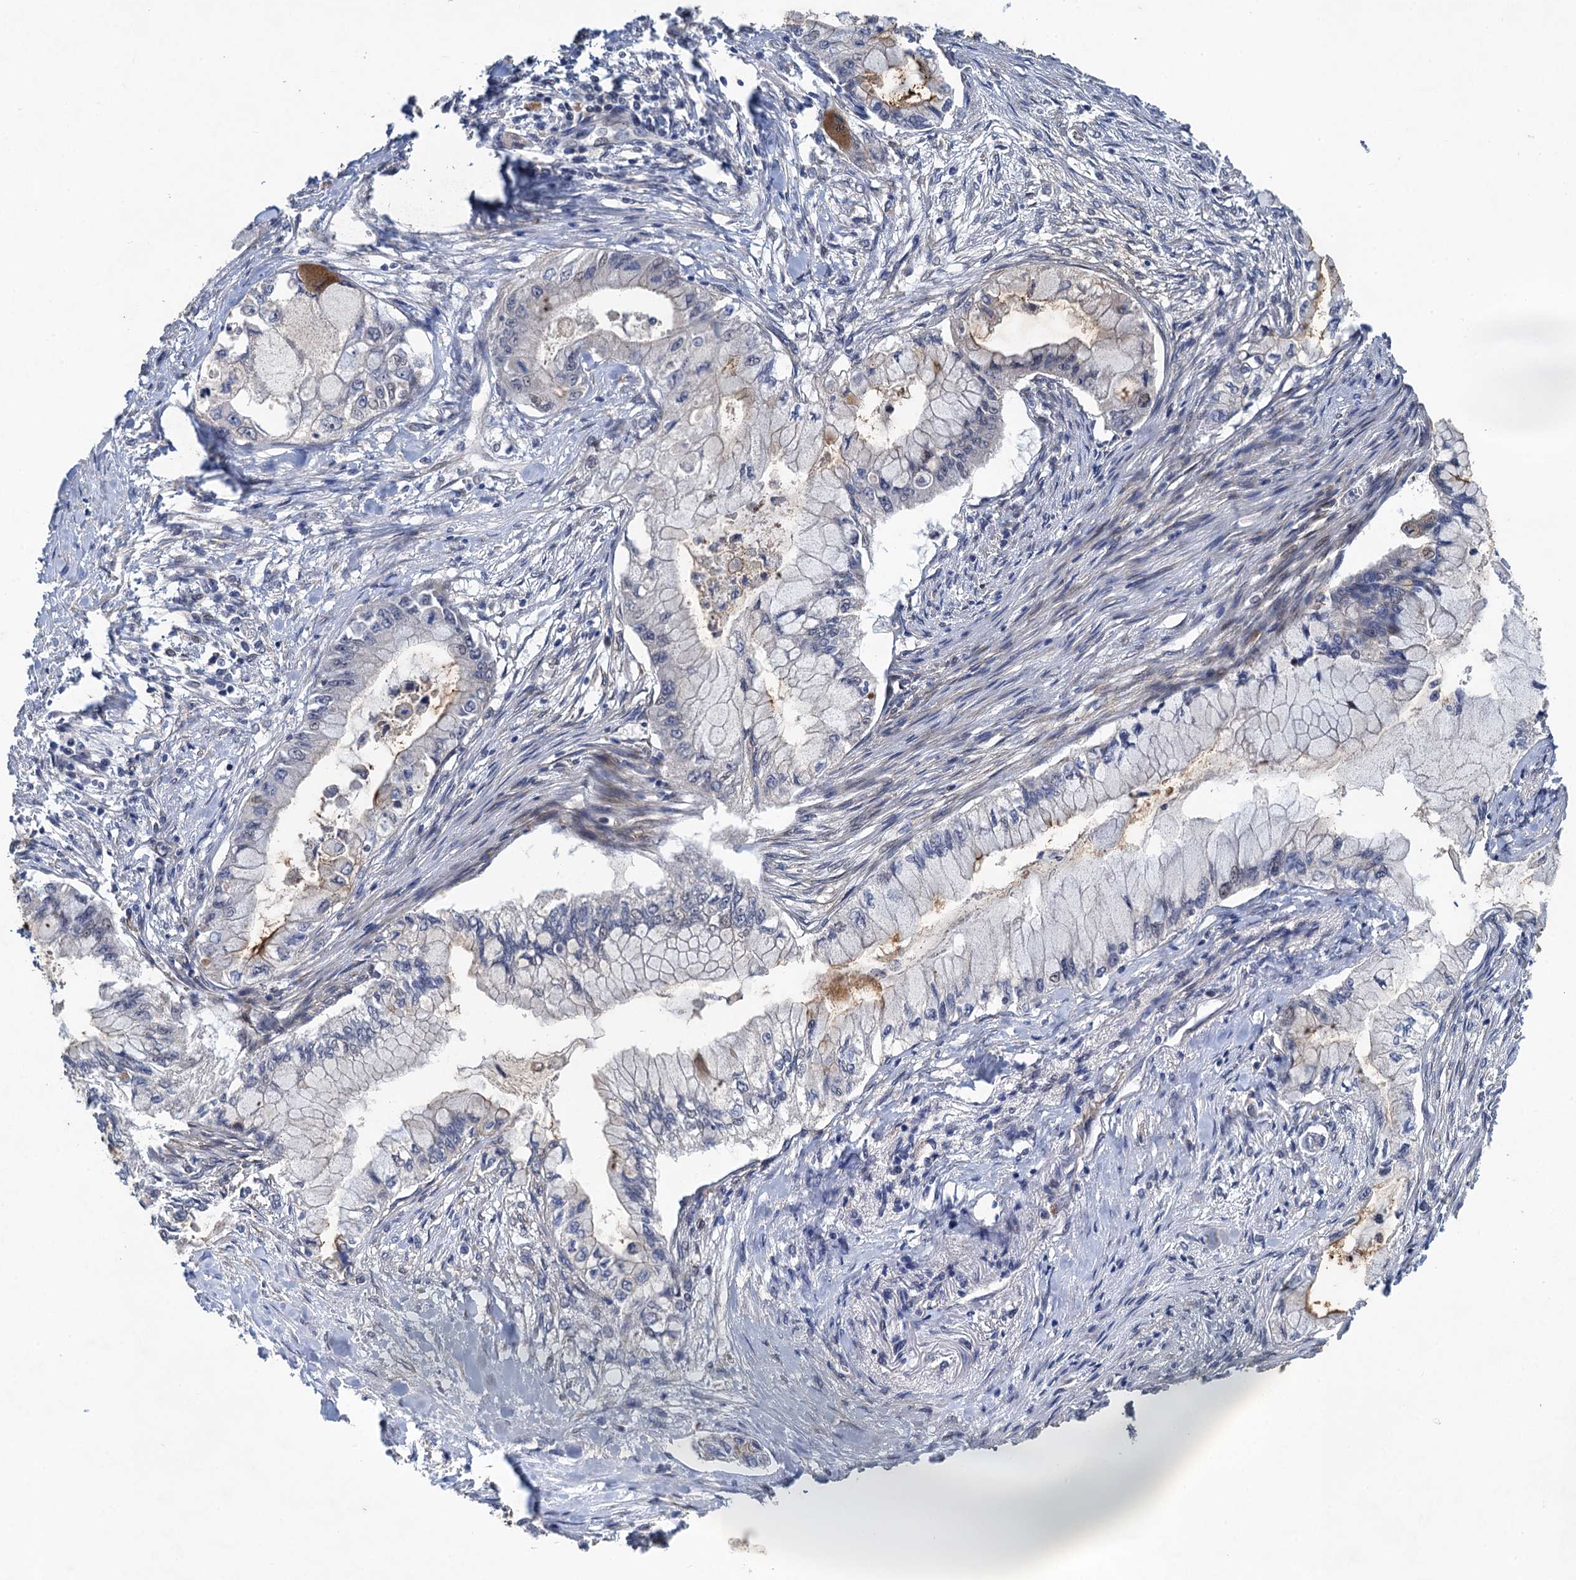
{"staining": {"intensity": "negative", "quantity": "none", "location": "none"}, "tissue": "pancreatic cancer", "cell_type": "Tumor cells", "image_type": "cancer", "snomed": [{"axis": "morphology", "description": "Adenocarcinoma, NOS"}, {"axis": "topography", "description": "Pancreas"}], "caption": "Tumor cells are negative for brown protein staining in pancreatic cancer.", "gene": "NUDT22", "patient": {"sex": "male", "age": 48}}